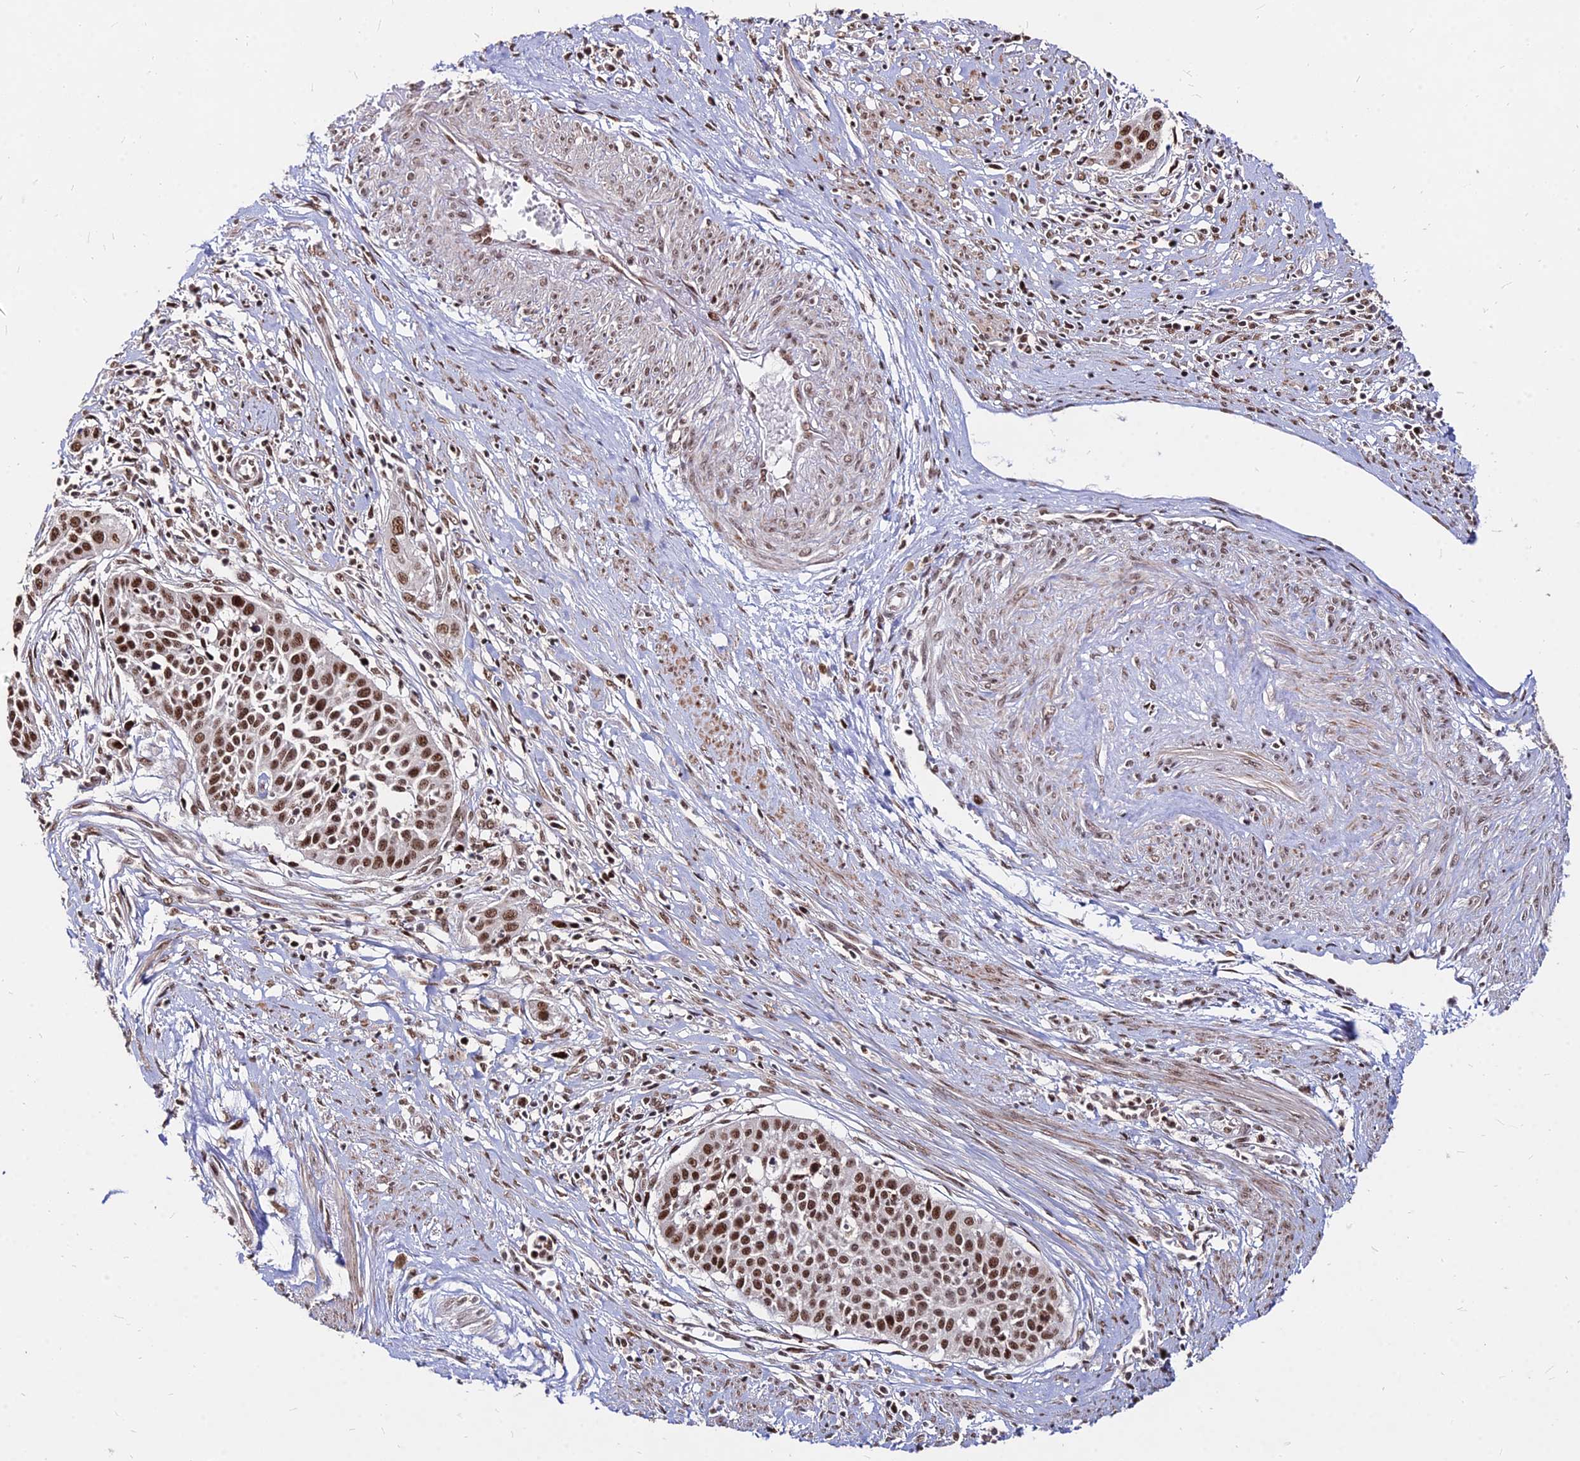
{"staining": {"intensity": "strong", "quantity": ">75%", "location": "nuclear"}, "tissue": "cervical cancer", "cell_type": "Tumor cells", "image_type": "cancer", "snomed": [{"axis": "morphology", "description": "Squamous cell carcinoma, NOS"}, {"axis": "topography", "description": "Cervix"}], "caption": "Cervical cancer stained for a protein (brown) displays strong nuclear positive expression in about >75% of tumor cells.", "gene": "ZBED4", "patient": {"sex": "female", "age": 34}}